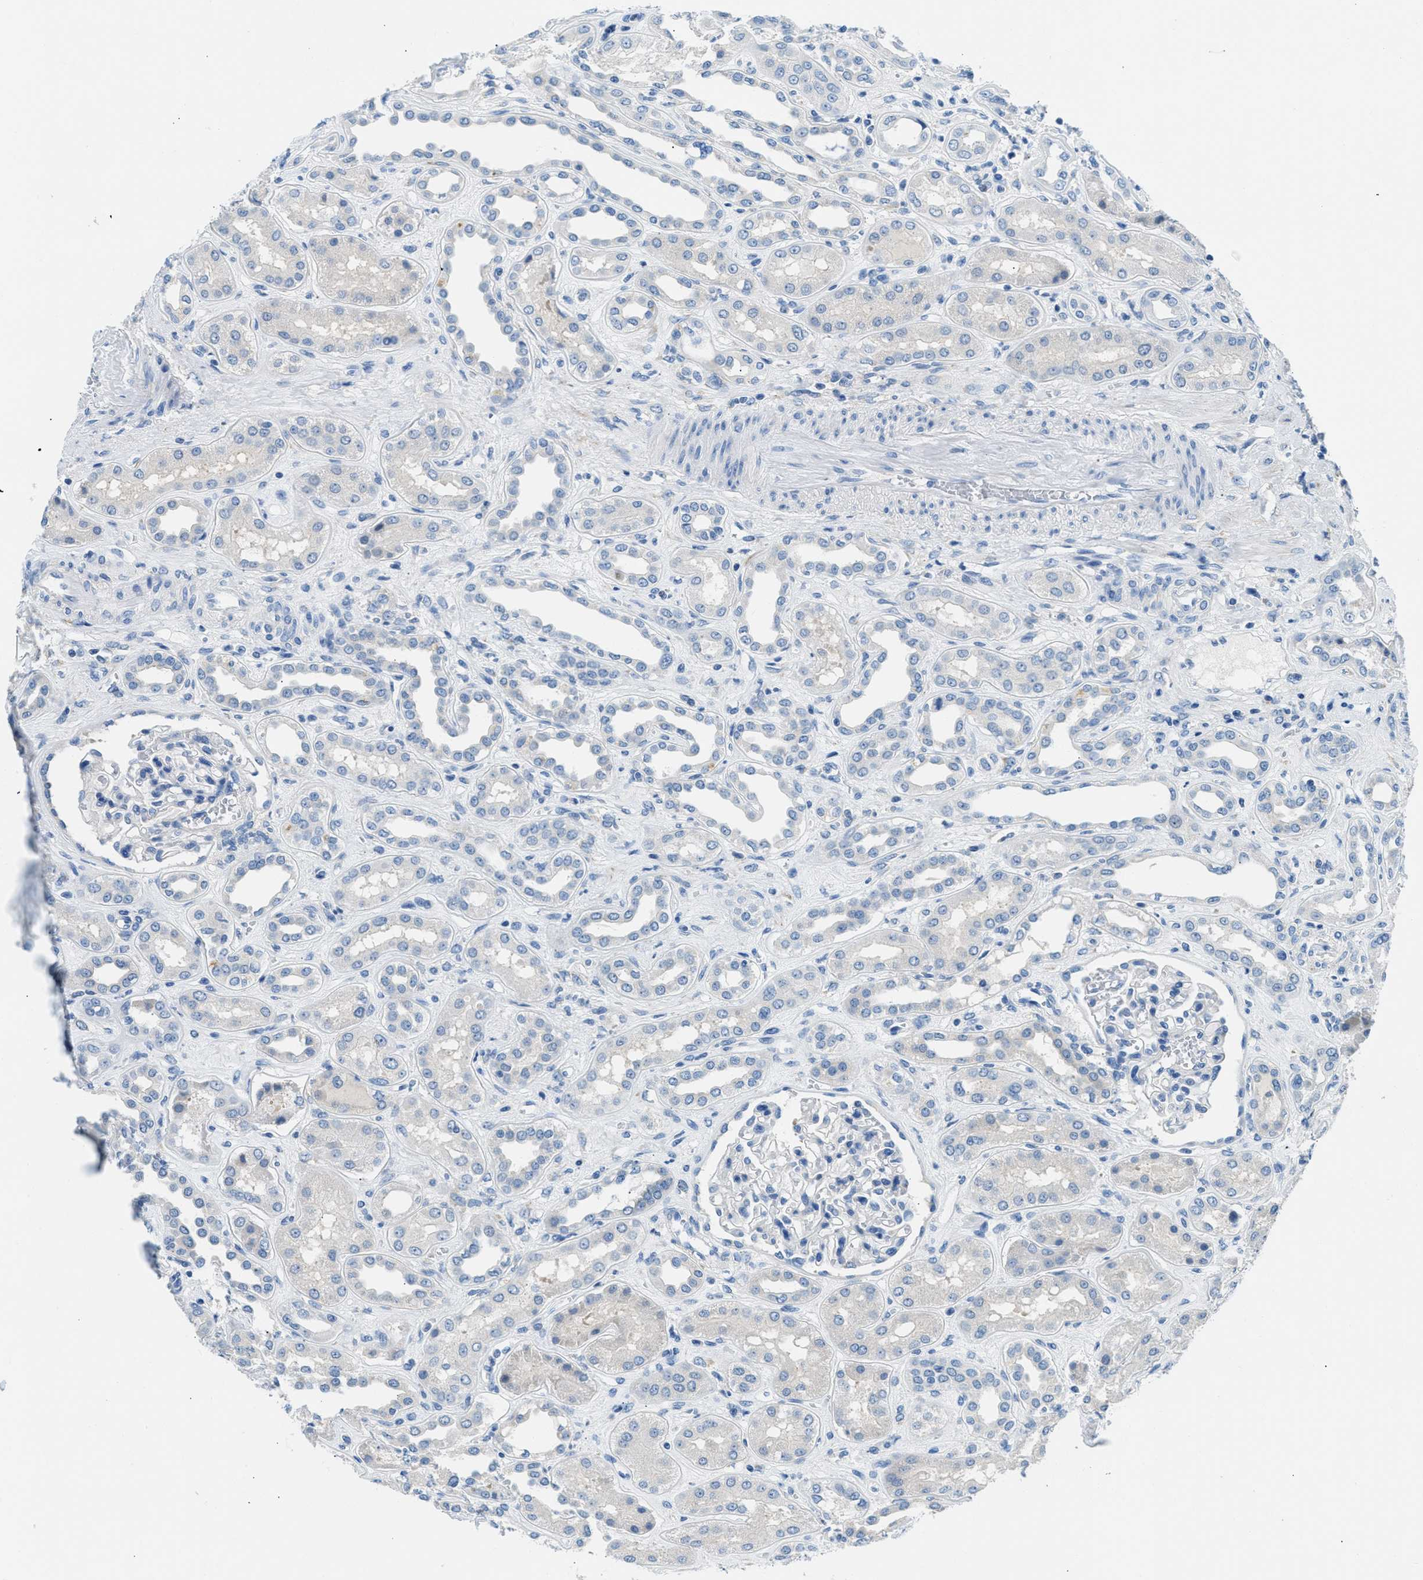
{"staining": {"intensity": "negative", "quantity": "none", "location": "none"}, "tissue": "kidney", "cell_type": "Cells in glomeruli", "image_type": "normal", "snomed": [{"axis": "morphology", "description": "Normal tissue, NOS"}, {"axis": "topography", "description": "Kidney"}], "caption": "The image reveals no significant positivity in cells in glomeruli of kidney. Nuclei are stained in blue.", "gene": "CLDN18", "patient": {"sex": "male", "age": 59}}